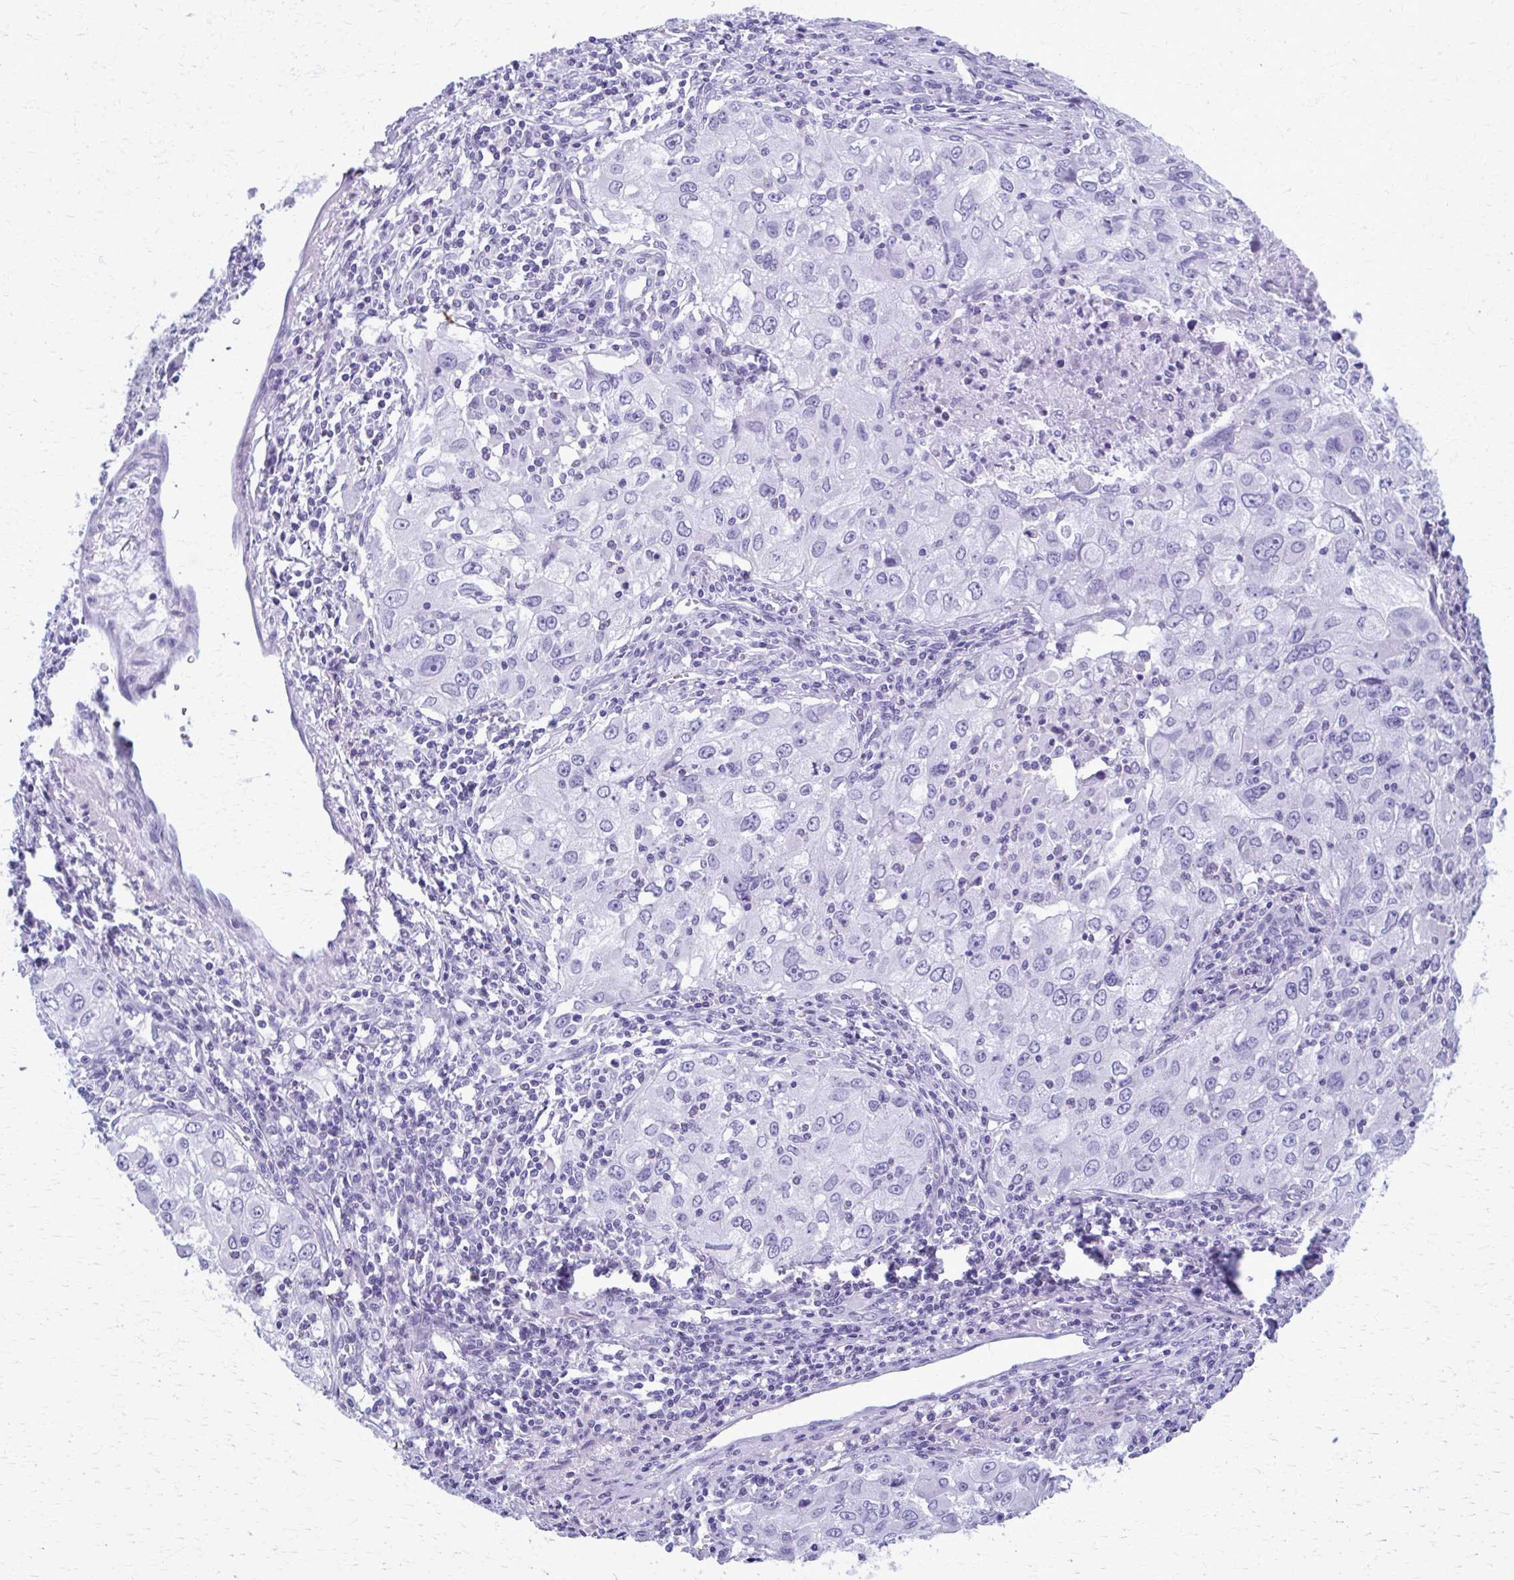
{"staining": {"intensity": "negative", "quantity": "none", "location": "none"}, "tissue": "lung cancer", "cell_type": "Tumor cells", "image_type": "cancer", "snomed": [{"axis": "morphology", "description": "Adenocarcinoma, NOS"}, {"axis": "morphology", "description": "Adenocarcinoma, metastatic, NOS"}, {"axis": "topography", "description": "Lymph node"}, {"axis": "topography", "description": "Lung"}], "caption": "Lung cancer was stained to show a protein in brown. There is no significant positivity in tumor cells.", "gene": "MPLKIP", "patient": {"sex": "female", "age": 42}}